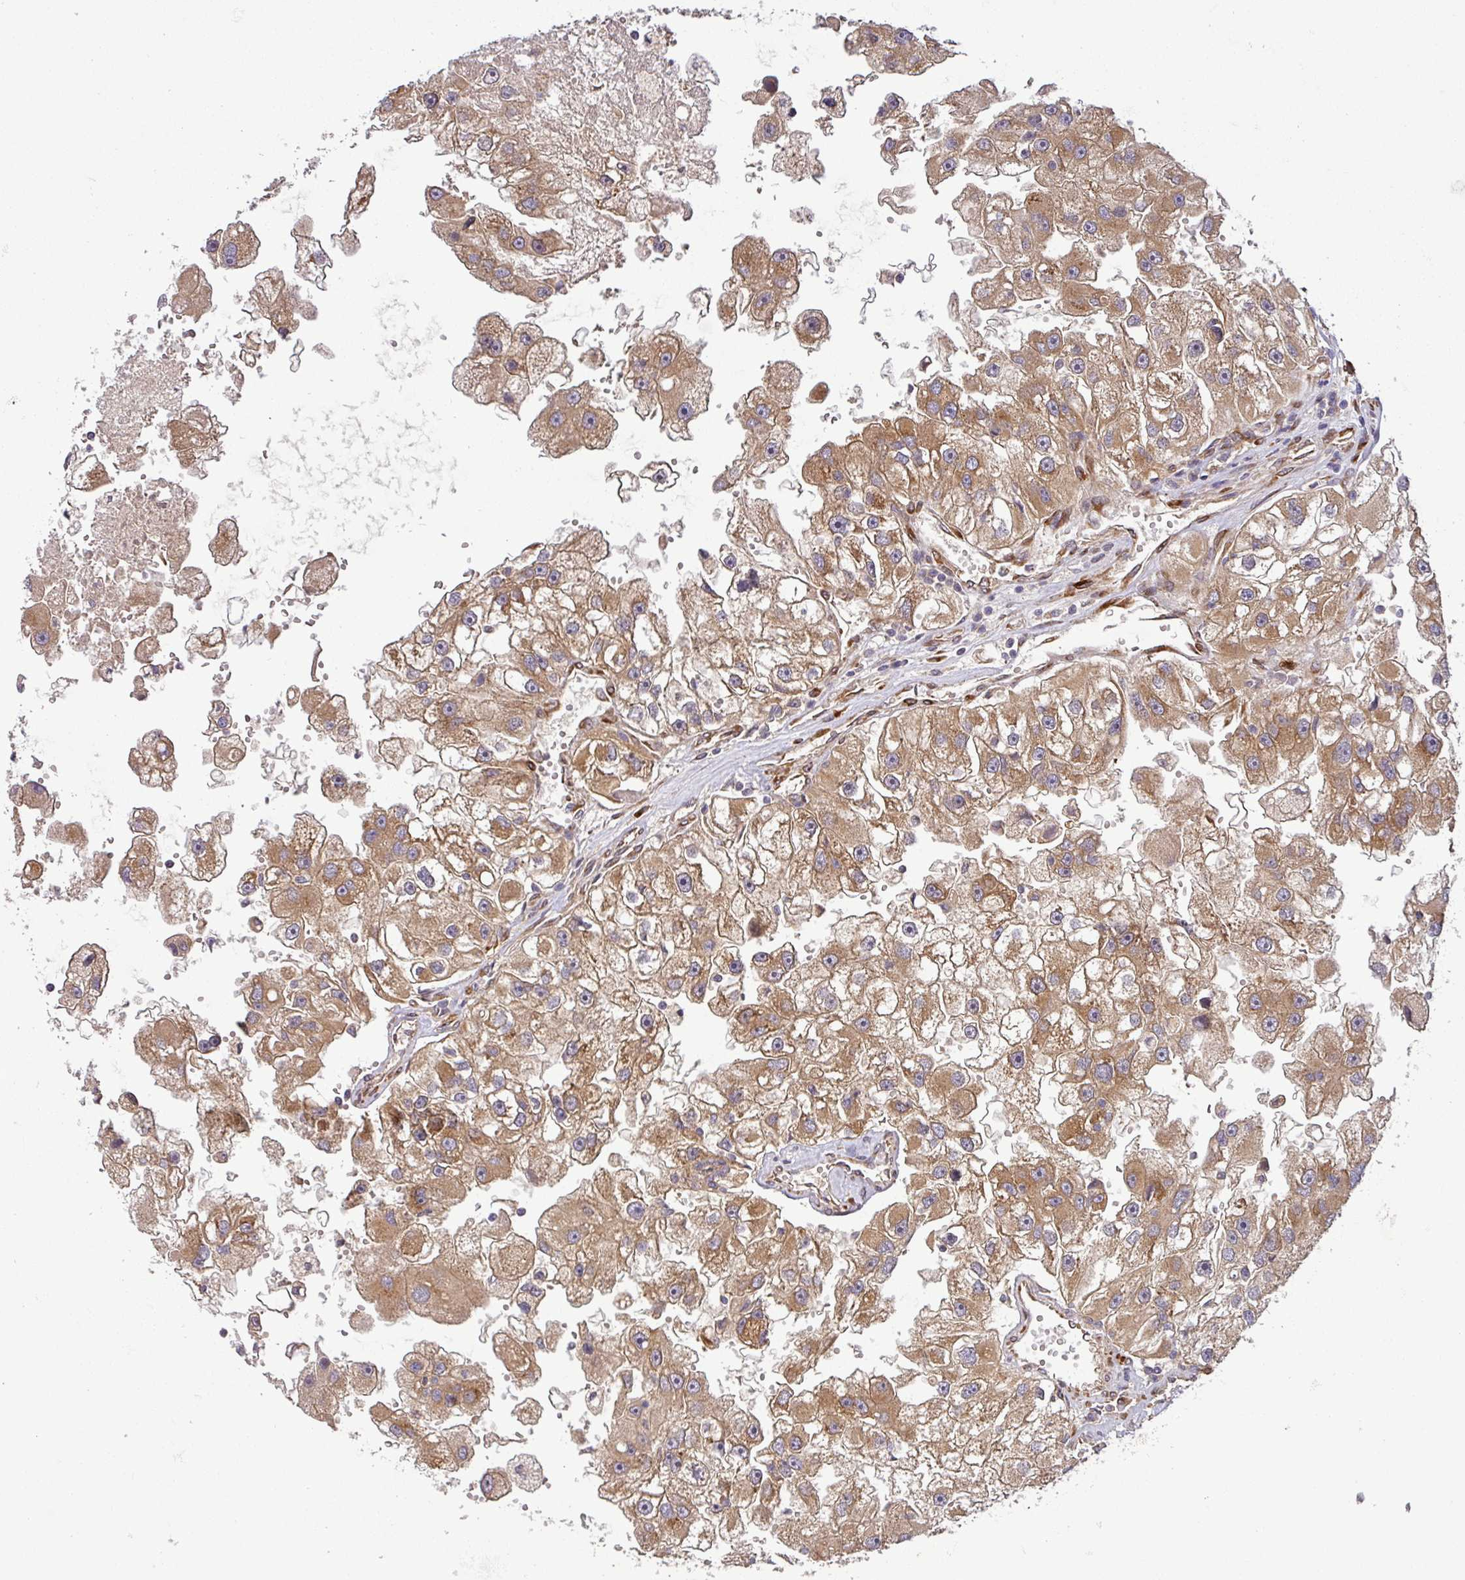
{"staining": {"intensity": "moderate", "quantity": ">75%", "location": "cytoplasmic/membranous"}, "tissue": "renal cancer", "cell_type": "Tumor cells", "image_type": "cancer", "snomed": [{"axis": "morphology", "description": "Adenocarcinoma, NOS"}, {"axis": "topography", "description": "Kidney"}], "caption": "A high-resolution image shows immunohistochemistry (IHC) staining of renal cancer (adenocarcinoma), which reveals moderate cytoplasmic/membranous staining in about >75% of tumor cells. (brown staining indicates protein expression, while blue staining denotes nuclei).", "gene": "ART1", "patient": {"sex": "male", "age": 63}}